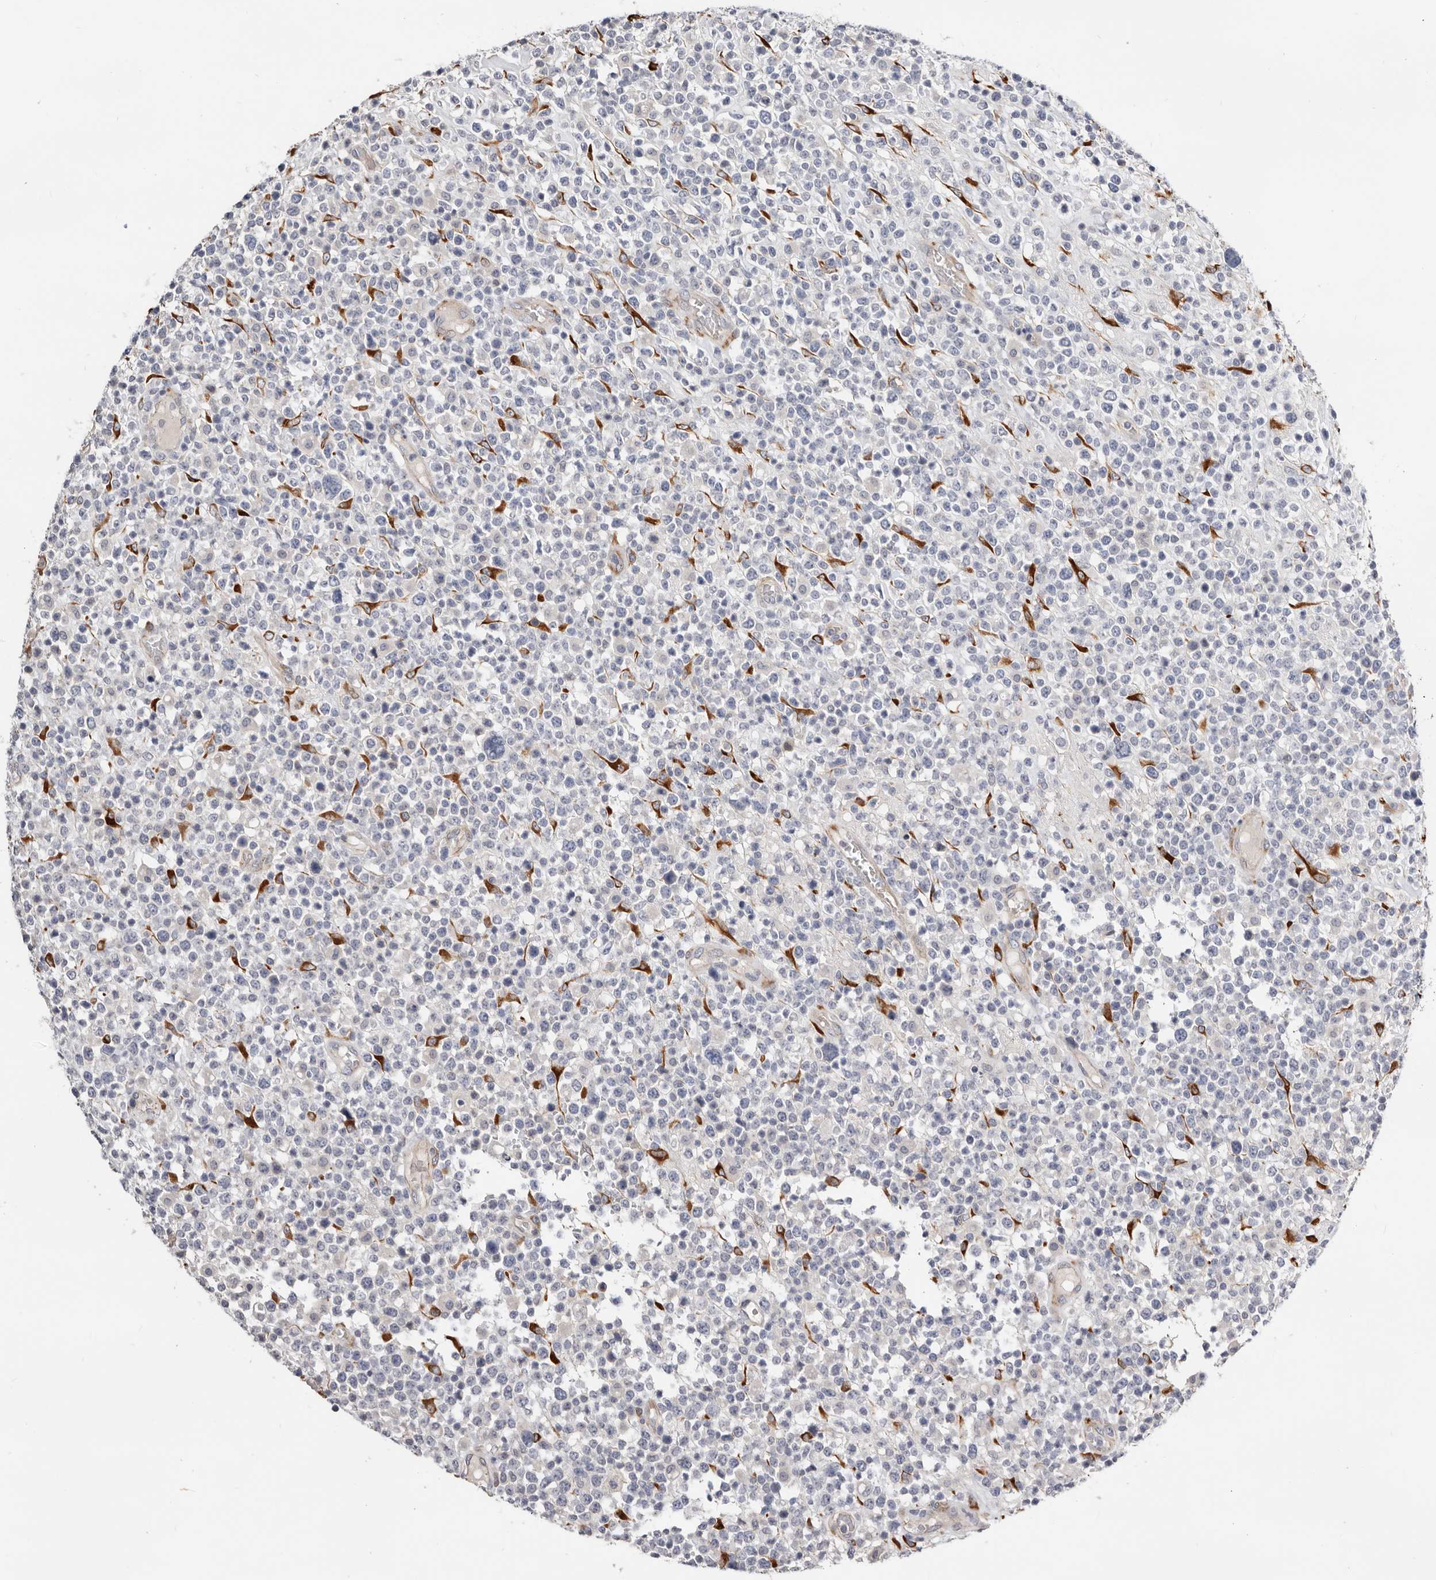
{"staining": {"intensity": "negative", "quantity": "none", "location": "none"}, "tissue": "lymphoma", "cell_type": "Tumor cells", "image_type": "cancer", "snomed": [{"axis": "morphology", "description": "Malignant lymphoma, non-Hodgkin's type, High grade"}, {"axis": "topography", "description": "Colon"}], "caption": "The micrograph shows no staining of tumor cells in malignant lymphoma, non-Hodgkin's type (high-grade).", "gene": "USH1C", "patient": {"sex": "female", "age": 53}}